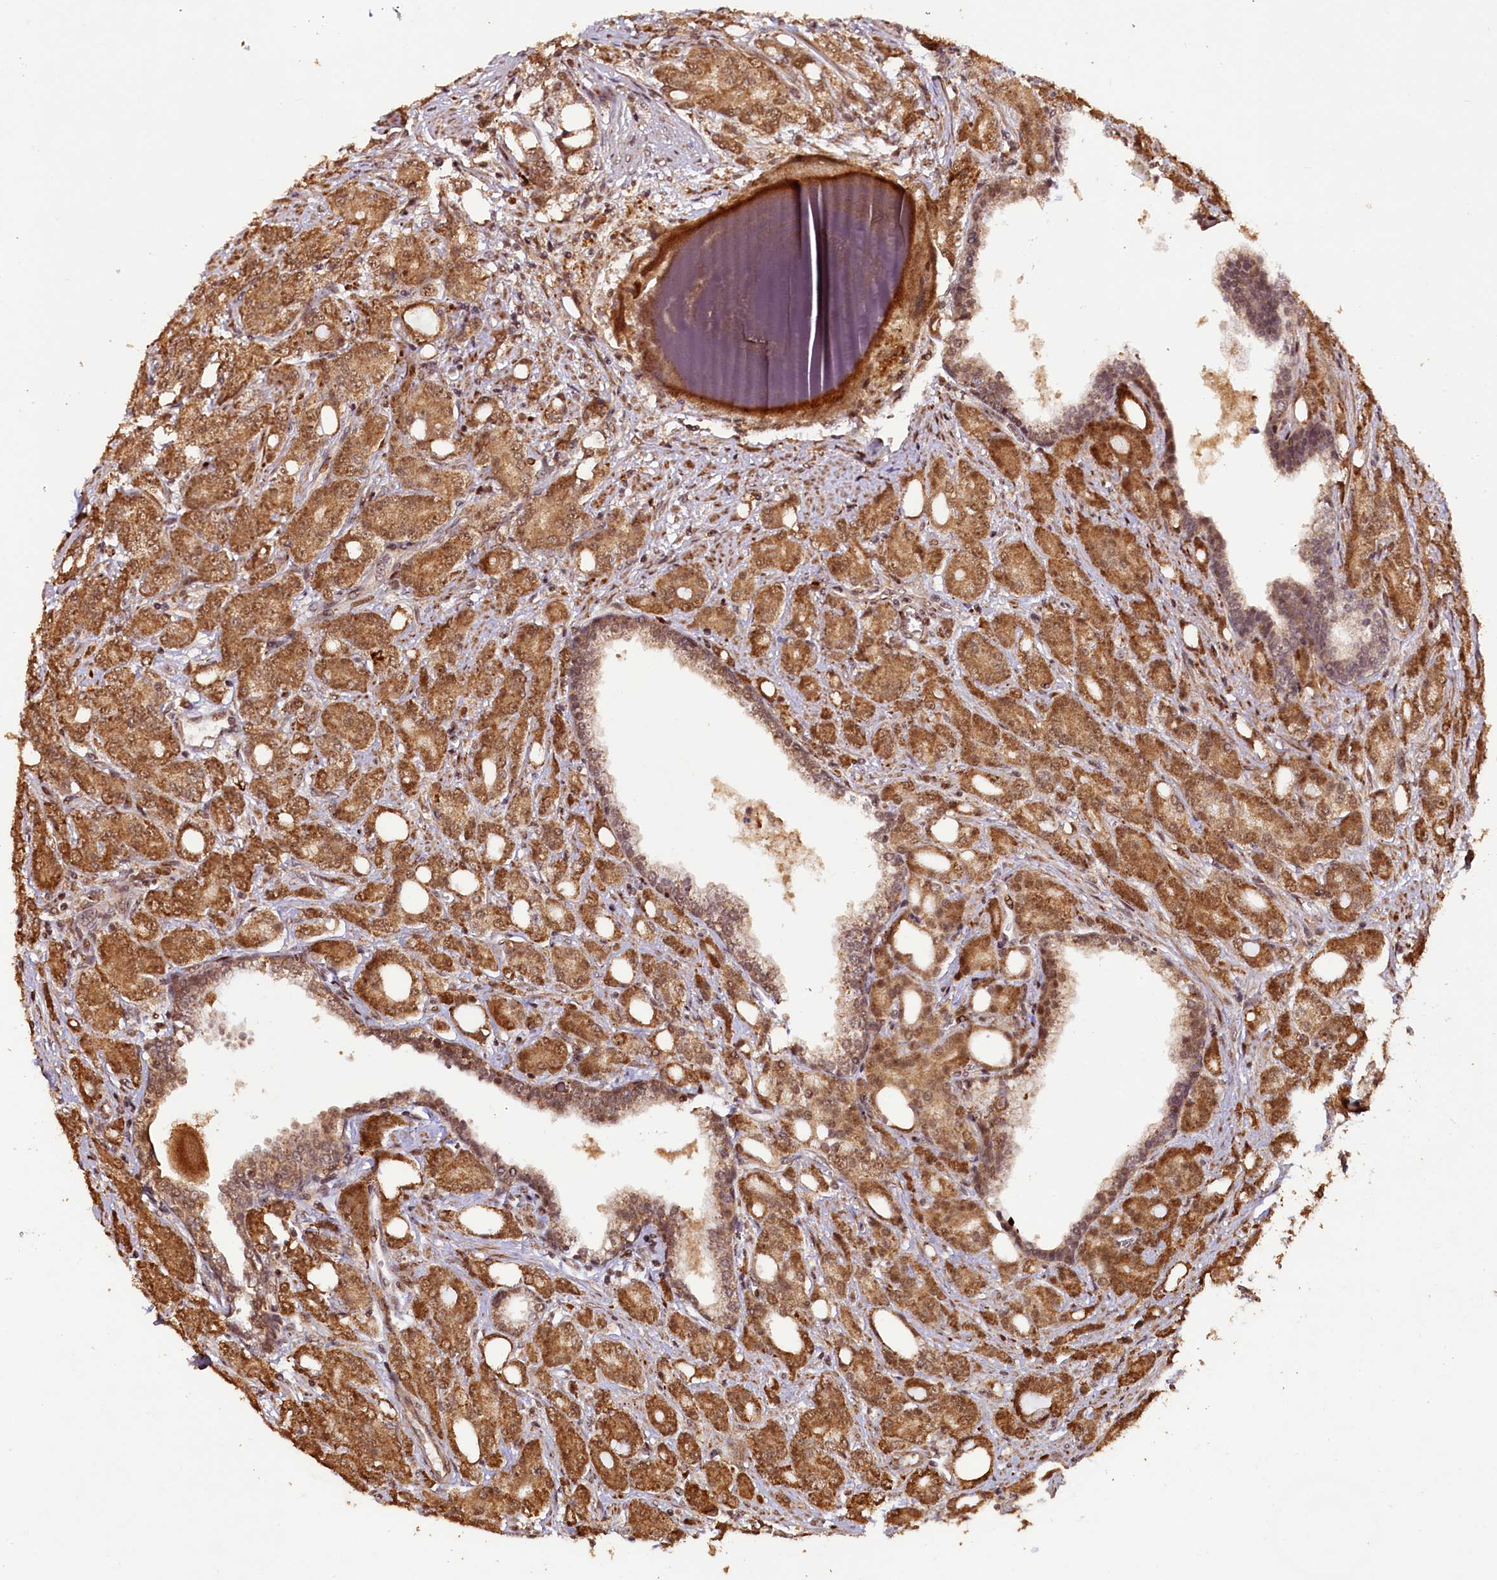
{"staining": {"intensity": "moderate", "quantity": ">75%", "location": "cytoplasmic/membranous,nuclear"}, "tissue": "prostate cancer", "cell_type": "Tumor cells", "image_type": "cancer", "snomed": [{"axis": "morphology", "description": "Adenocarcinoma, High grade"}, {"axis": "topography", "description": "Prostate"}], "caption": "About >75% of tumor cells in human prostate cancer (high-grade adenocarcinoma) demonstrate moderate cytoplasmic/membranous and nuclear protein expression as visualized by brown immunohistochemical staining.", "gene": "SHPRH", "patient": {"sex": "male", "age": 62}}